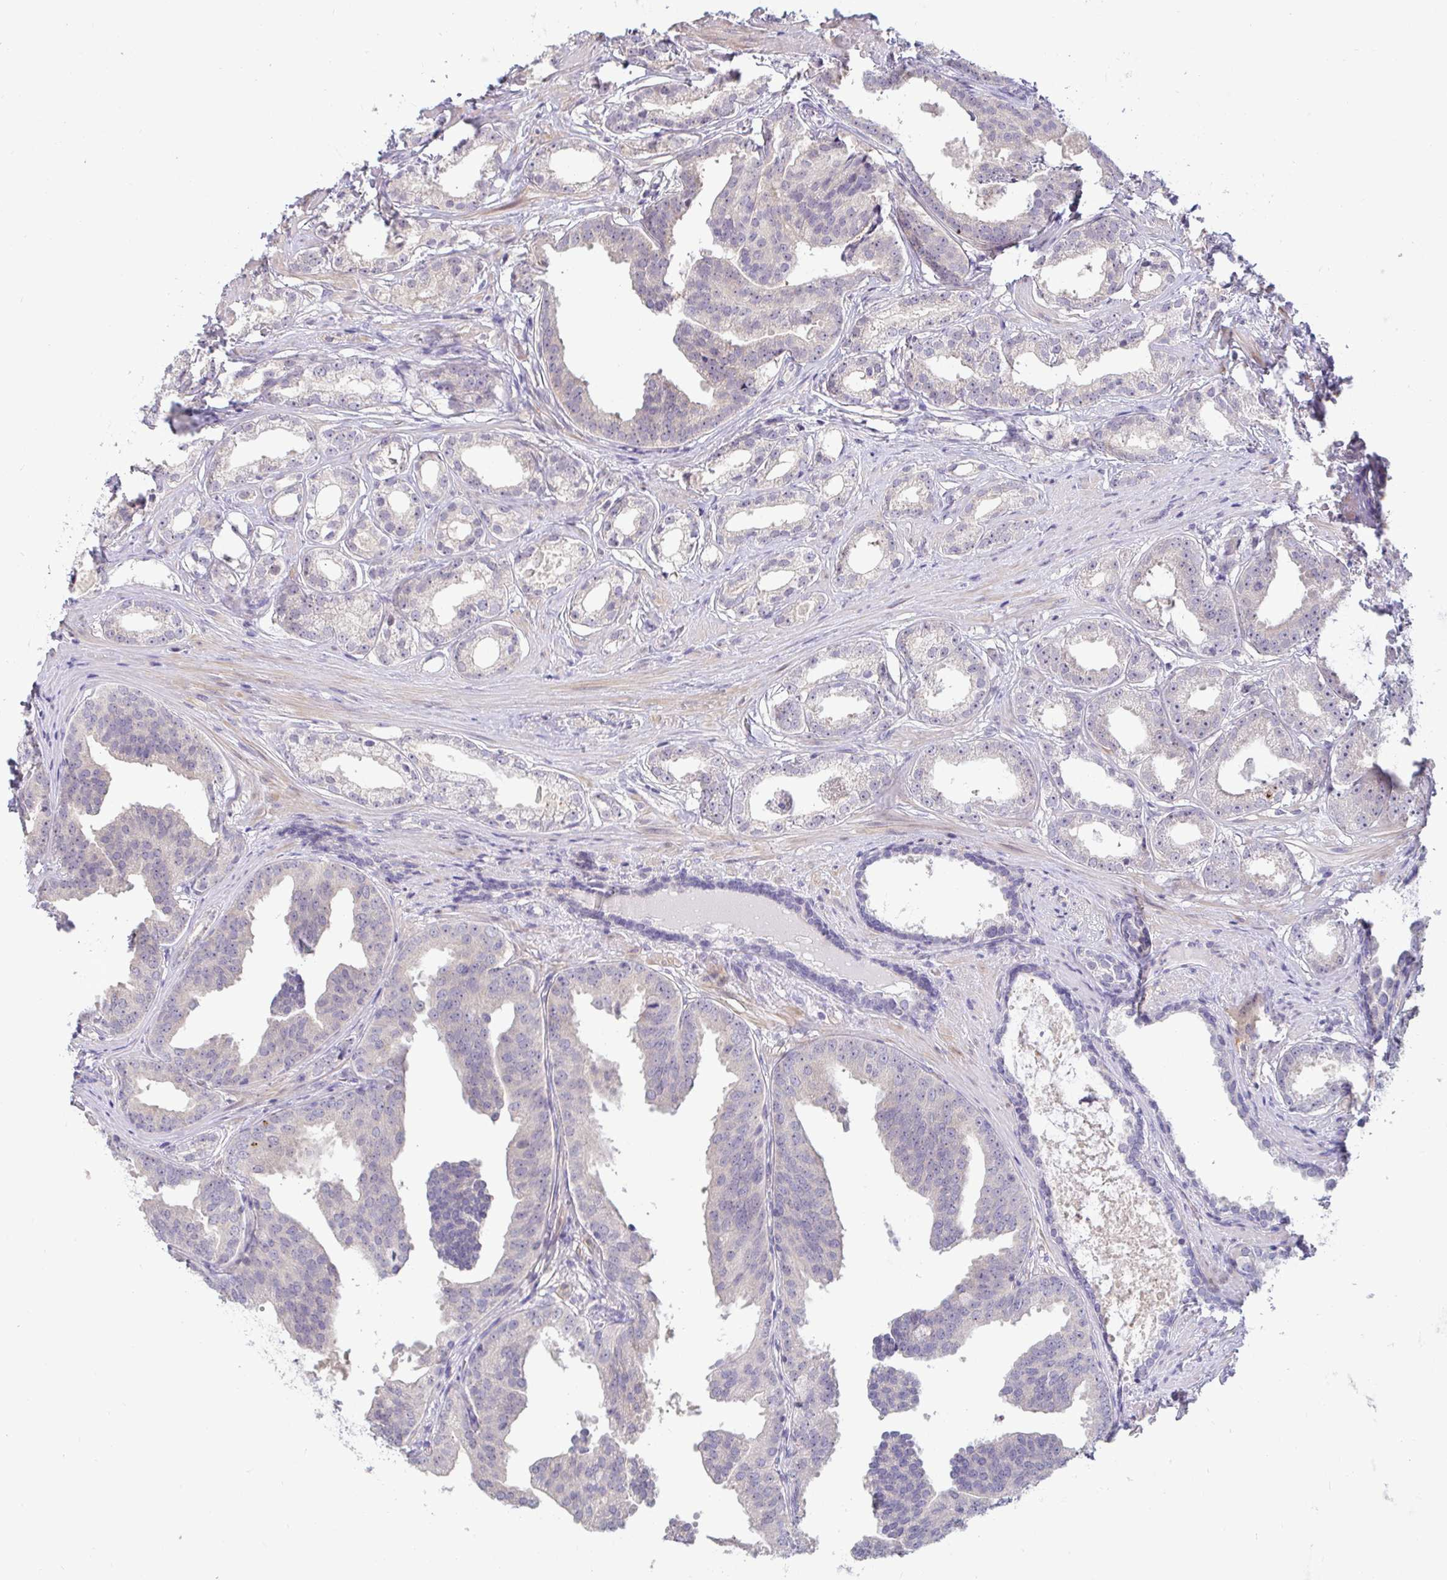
{"staining": {"intensity": "negative", "quantity": "none", "location": "none"}, "tissue": "prostate cancer", "cell_type": "Tumor cells", "image_type": "cancer", "snomed": [{"axis": "morphology", "description": "Adenocarcinoma, Low grade"}, {"axis": "topography", "description": "Prostate"}], "caption": "Prostate cancer (low-grade adenocarcinoma) was stained to show a protein in brown. There is no significant positivity in tumor cells.", "gene": "GSTM1", "patient": {"sex": "male", "age": 65}}